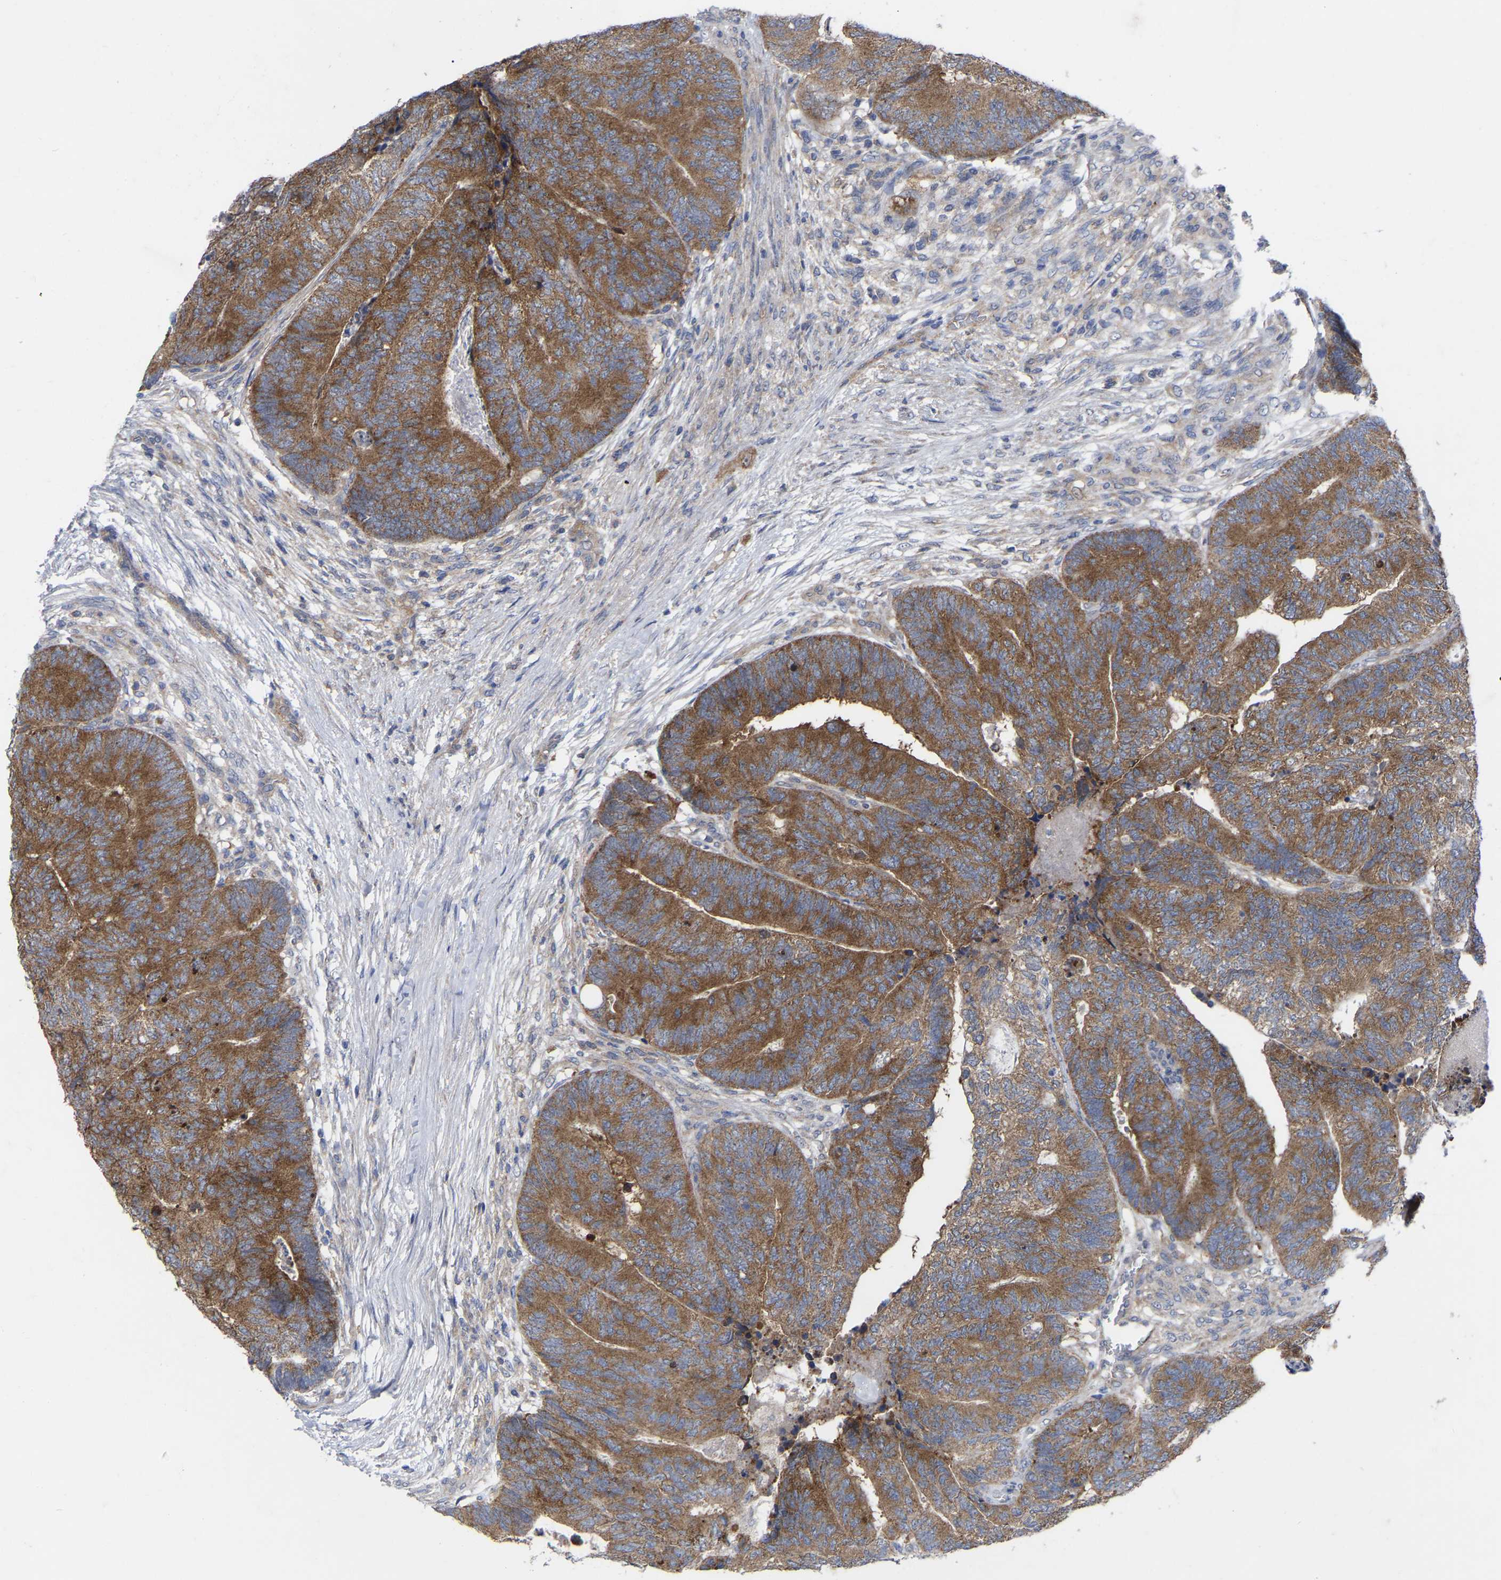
{"staining": {"intensity": "moderate", "quantity": ">75%", "location": "cytoplasmic/membranous"}, "tissue": "colorectal cancer", "cell_type": "Tumor cells", "image_type": "cancer", "snomed": [{"axis": "morphology", "description": "Adenocarcinoma, NOS"}, {"axis": "topography", "description": "Colon"}], "caption": "The micrograph reveals a brown stain indicating the presence of a protein in the cytoplasmic/membranous of tumor cells in colorectal cancer. (brown staining indicates protein expression, while blue staining denotes nuclei).", "gene": "TCP1", "patient": {"sex": "female", "age": 67}}